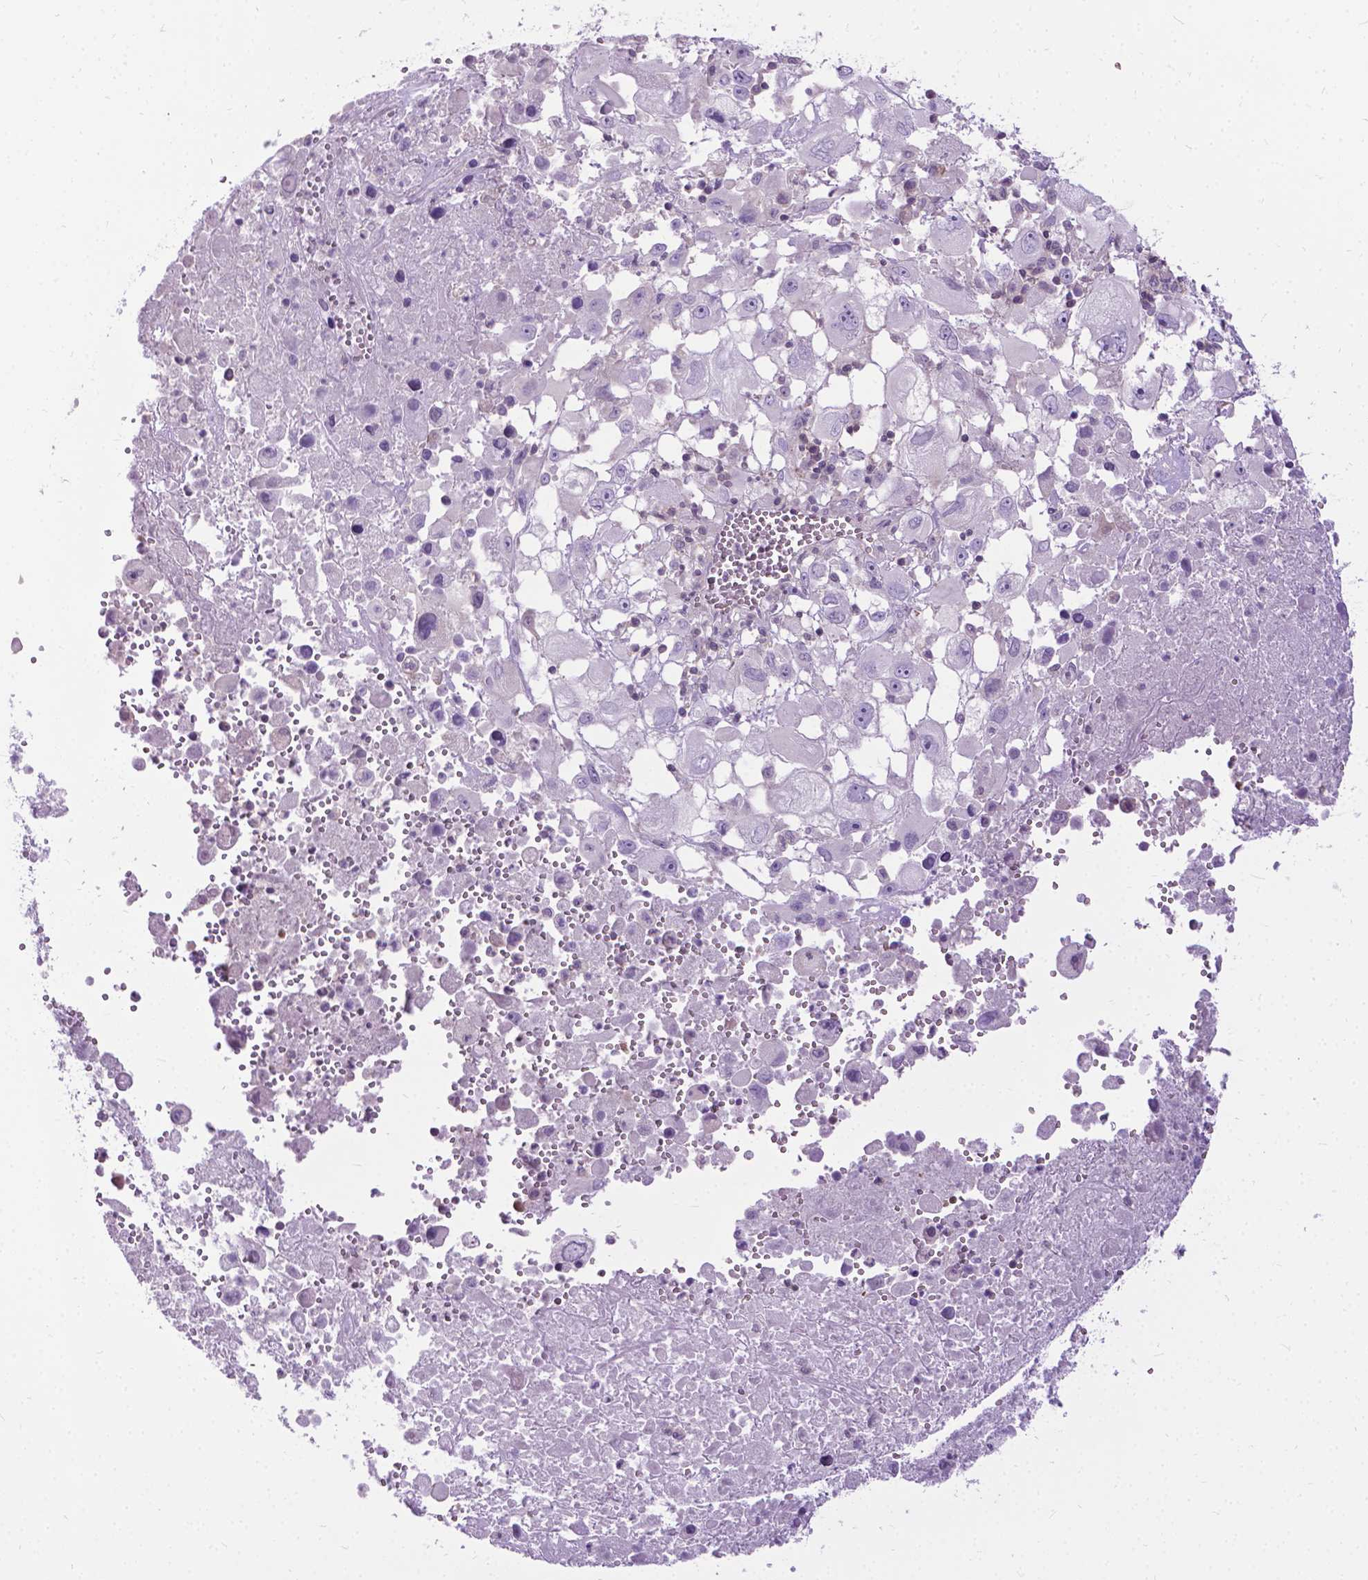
{"staining": {"intensity": "negative", "quantity": "none", "location": "none"}, "tissue": "melanoma", "cell_type": "Tumor cells", "image_type": "cancer", "snomed": [{"axis": "morphology", "description": "Malignant melanoma, Metastatic site"}, {"axis": "topography", "description": "Soft tissue"}], "caption": "High magnification brightfield microscopy of melanoma stained with DAB (3,3'-diaminobenzidine) (brown) and counterstained with hematoxylin (blue): tumor cells show no significant expression.", "gene": "JAK3", "patient": {"sex": "male", "age": 50}}